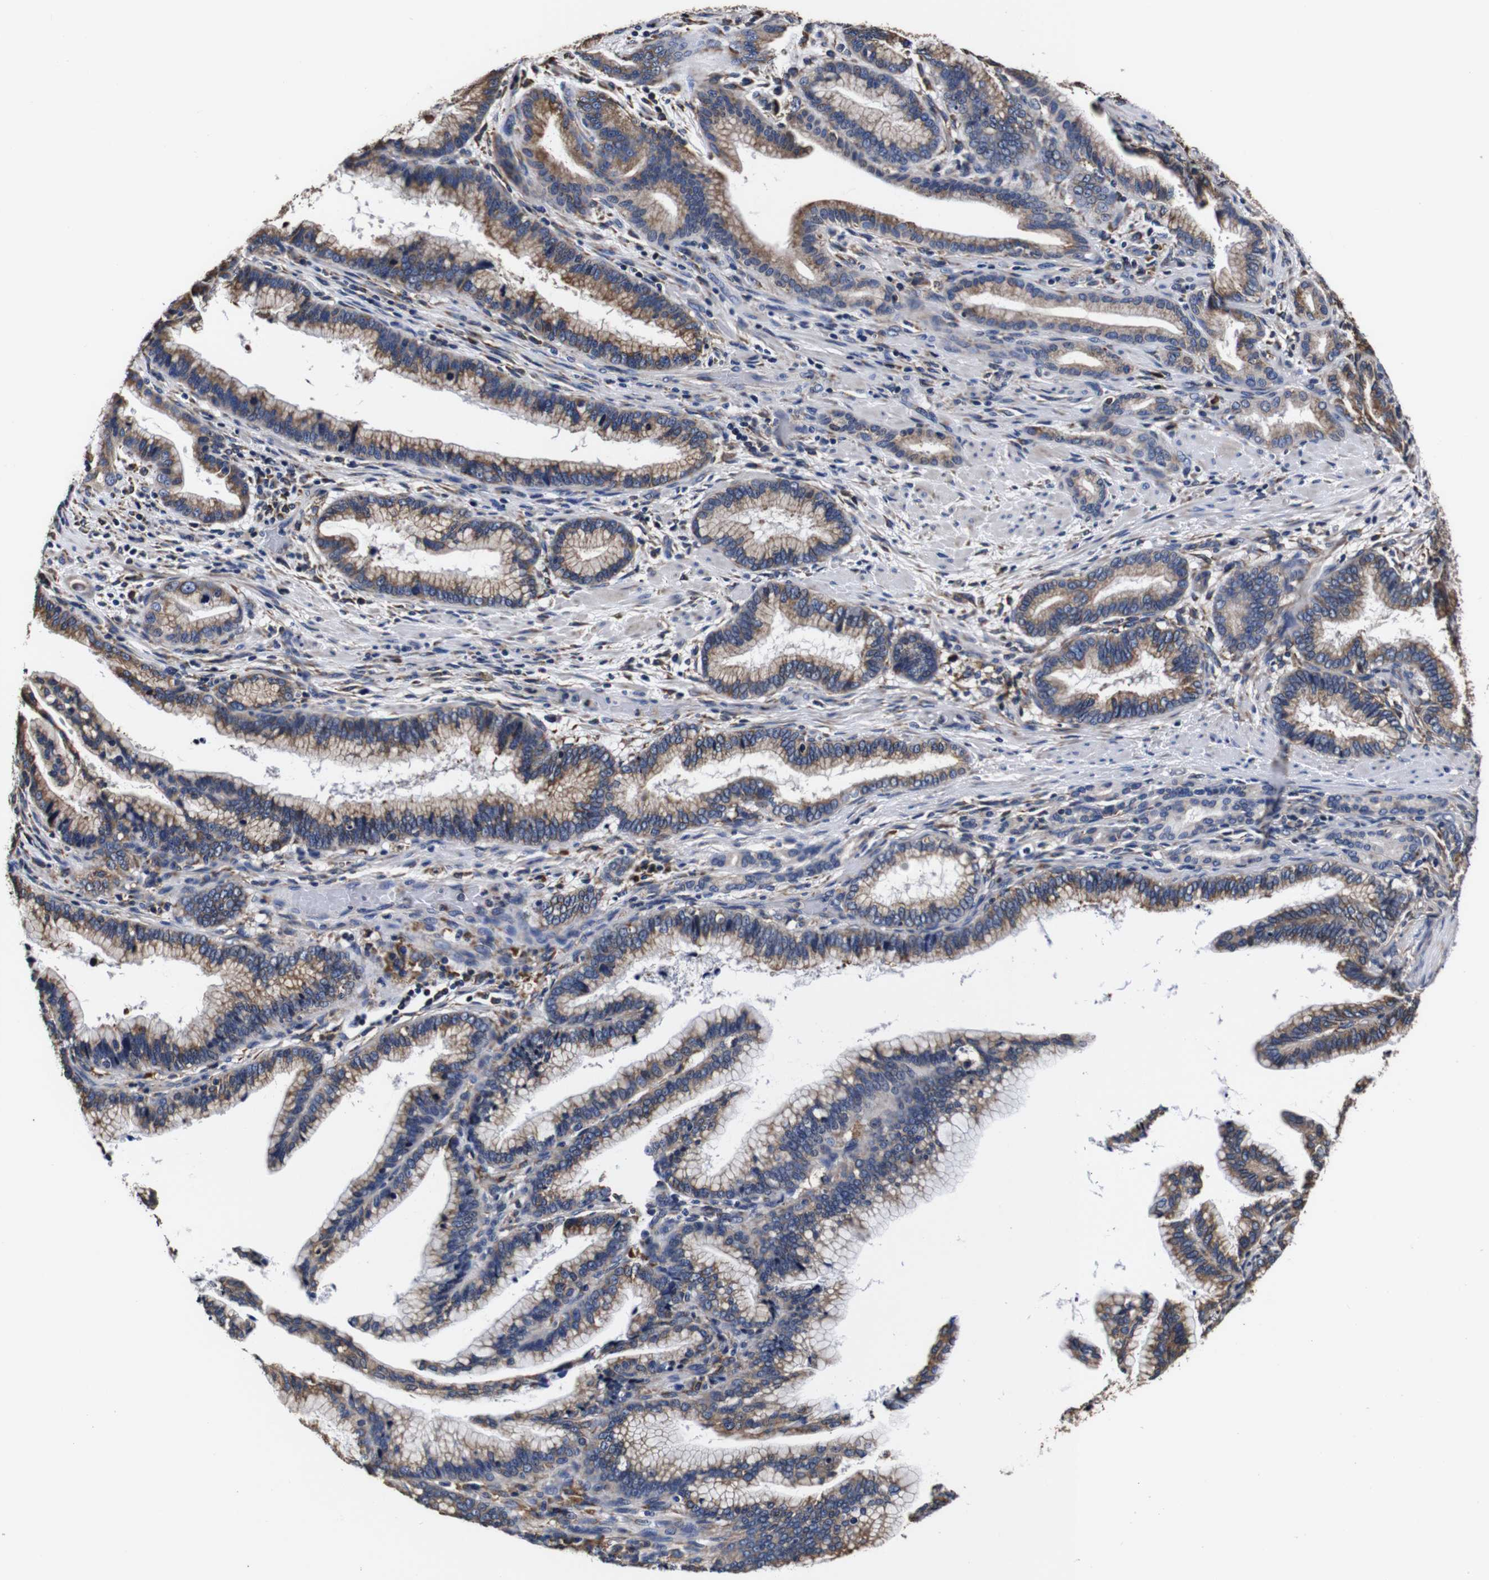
{"staining": {"intensity": "moderate", "quantity": ">75%", "location": "cytoplasmic/membranous"}, "tissue": "pancreatic cancer", "cell_type": "Tumor cells", "image_type": "cancer", "snomed": [{"axis": "morphology", "description": "Adenocarcinoma, NOS"}, {"axis": "topography", "description": "Pancreas"}], "caption": "IHC staining of pancreatic adenocarcinoma, which demonstrates medium levels of moderate cytoplasmic/membranous expression in about >75% of tumor cells indicating moderate cytoplasmic/membranous protein expression. The staining was performed using DAB (3,3'-diaminobenzidine) (brown) for protein detection and nuclei were counterstained in hematoxylin (blue).", "gene": "PPIB", "patient": {"sex": "female", "age": 64}}